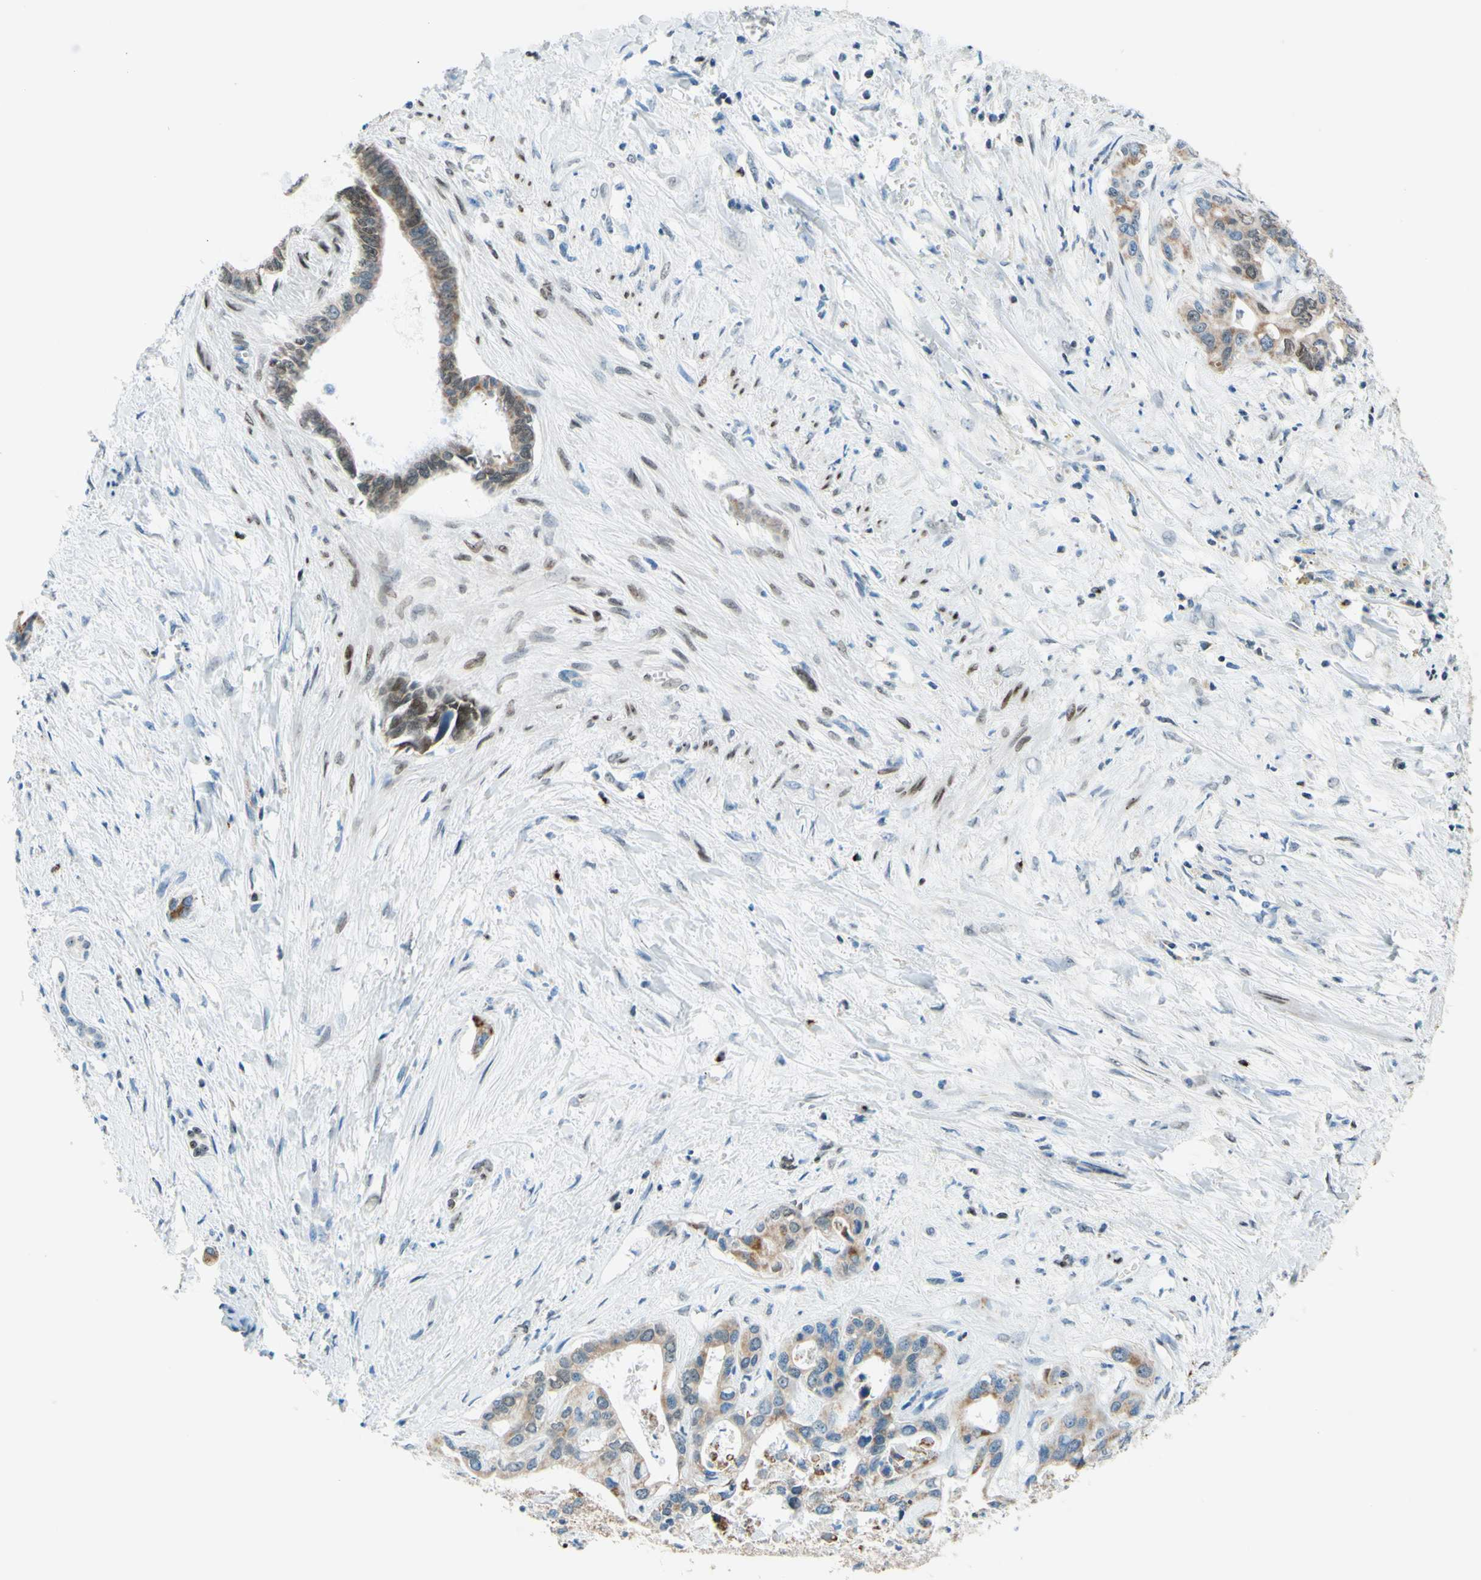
{"staining": {"intensity": "moderate", "quantity": ">75%", "location": "cytoplasmic/membranous"}, "tissue": "liver cancer", "cell_type": "Tumor cells", "image_type": "cancer", "snomed": [{"axis": "morphology", "description": "Cholangiocarcinoma"}, {"axis": "topography", "description": "Liver"}], "caption": "The photomicrograph shows a brown stain indicating the presence of a protein in the cytoplasmic/membranous of tumor cells in cholangiocarcinoma (liver).", "gene": "CBX7", "patient": {"sex": "female", "age": 65}}